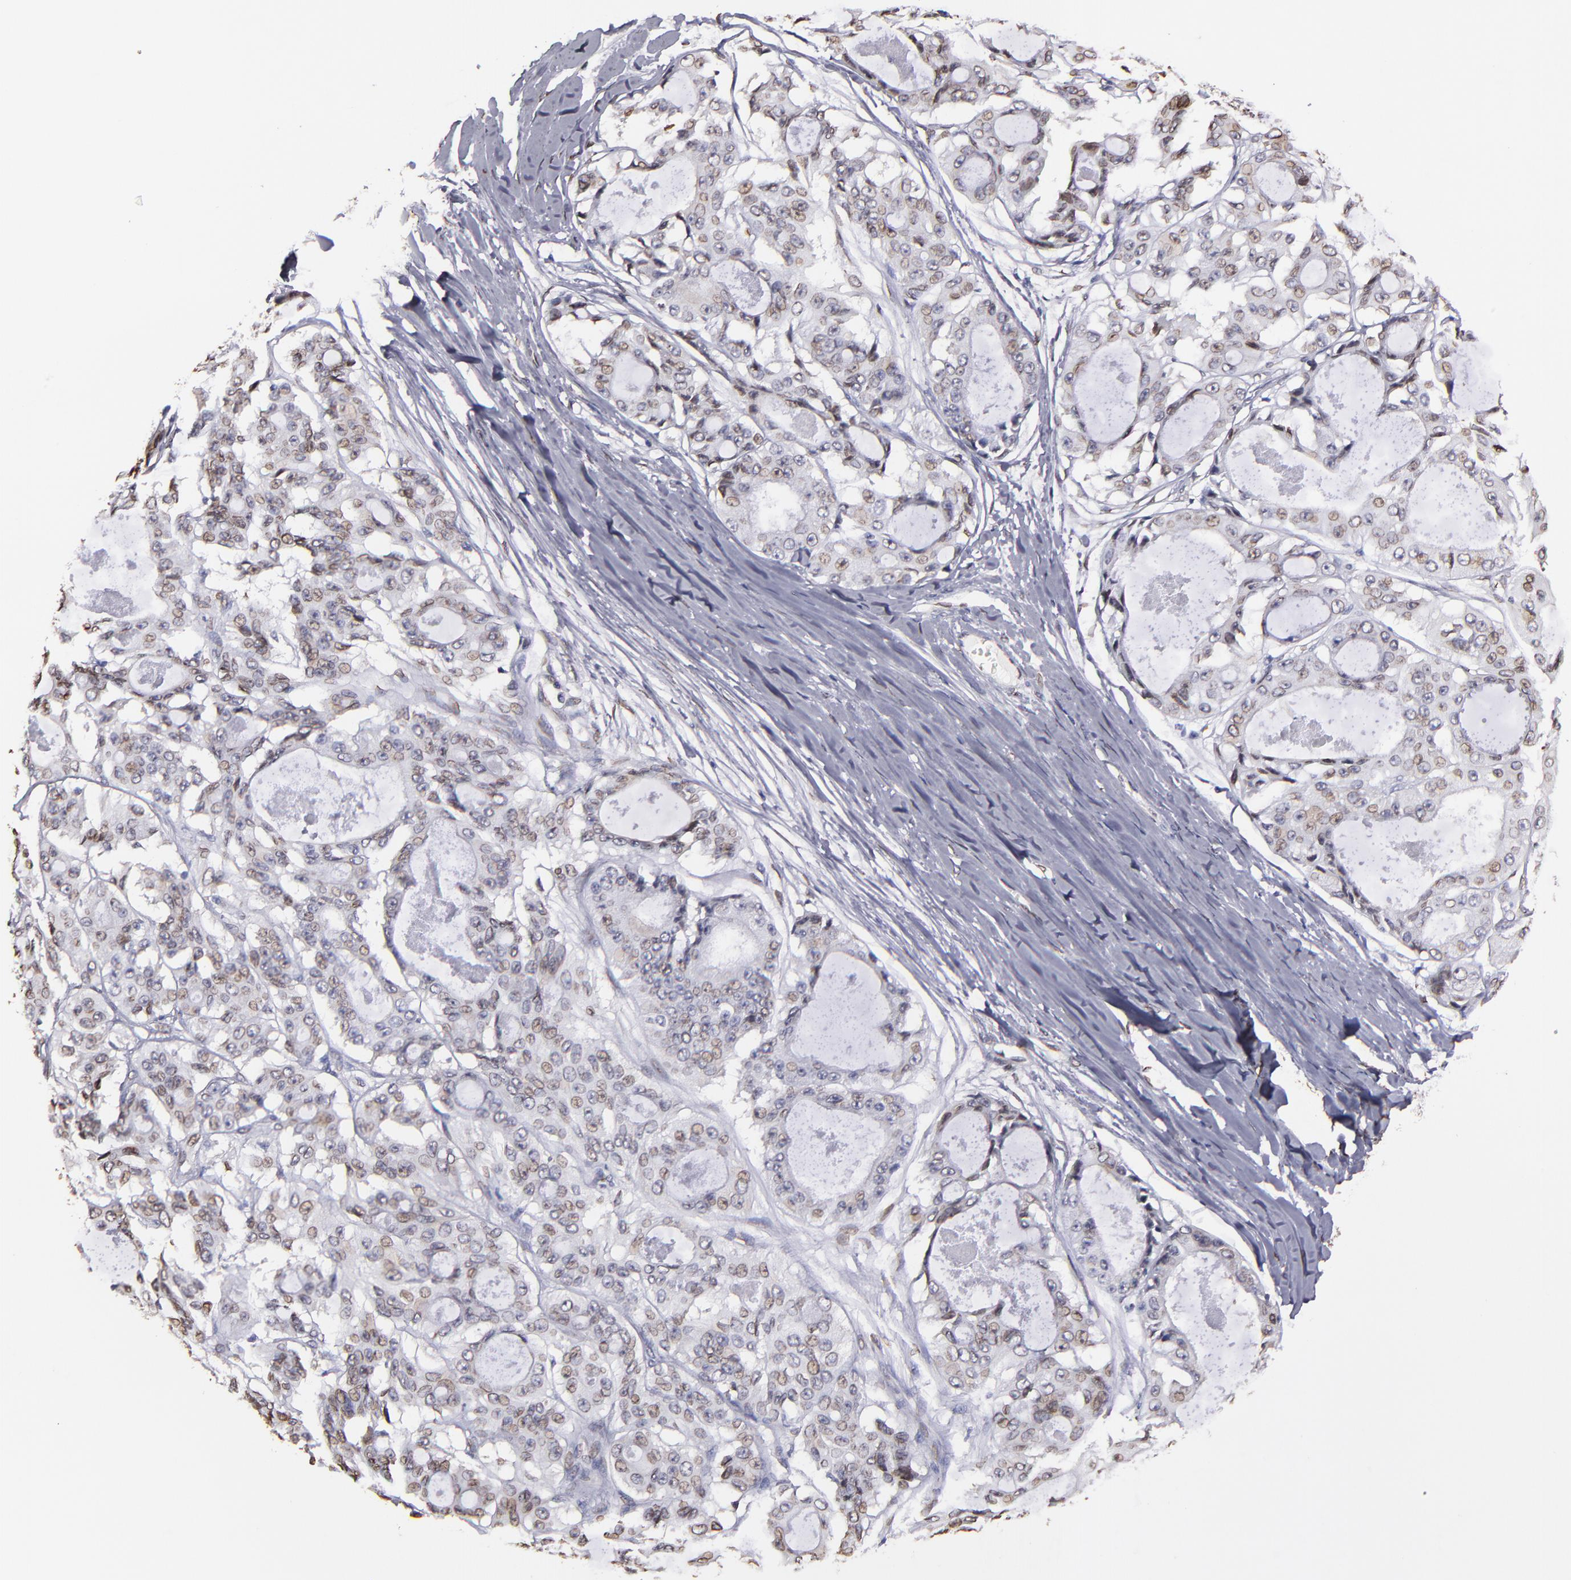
{"staining": {"intensity": "moderate", "quantity": "25%-75%", "location": "cytoplasmic/membranous,nuclear"}, "tissue": "ovarian cancer", "cell_type": "Tumor cells", "image_type": "cancer", "snomed": [{"axis": "morphology", "description": "Carcinoma, endometroid"}, {"axis": "topography", "description": "Ovary"}], "caption": "Brown immunohistochemical staining in ovarian cancer shows moderate cytoplasmic/membranous and nuclear staining in about 25%-75% of tumor cells. The protein is stained brown, and the nuclei are stained in blue (DAB (3,3'-diaminobenzidine) IHC with brightfield microscopy, high magnification).", "gene": "PUM3", "patient": {"sex": "female", "age": 61}}